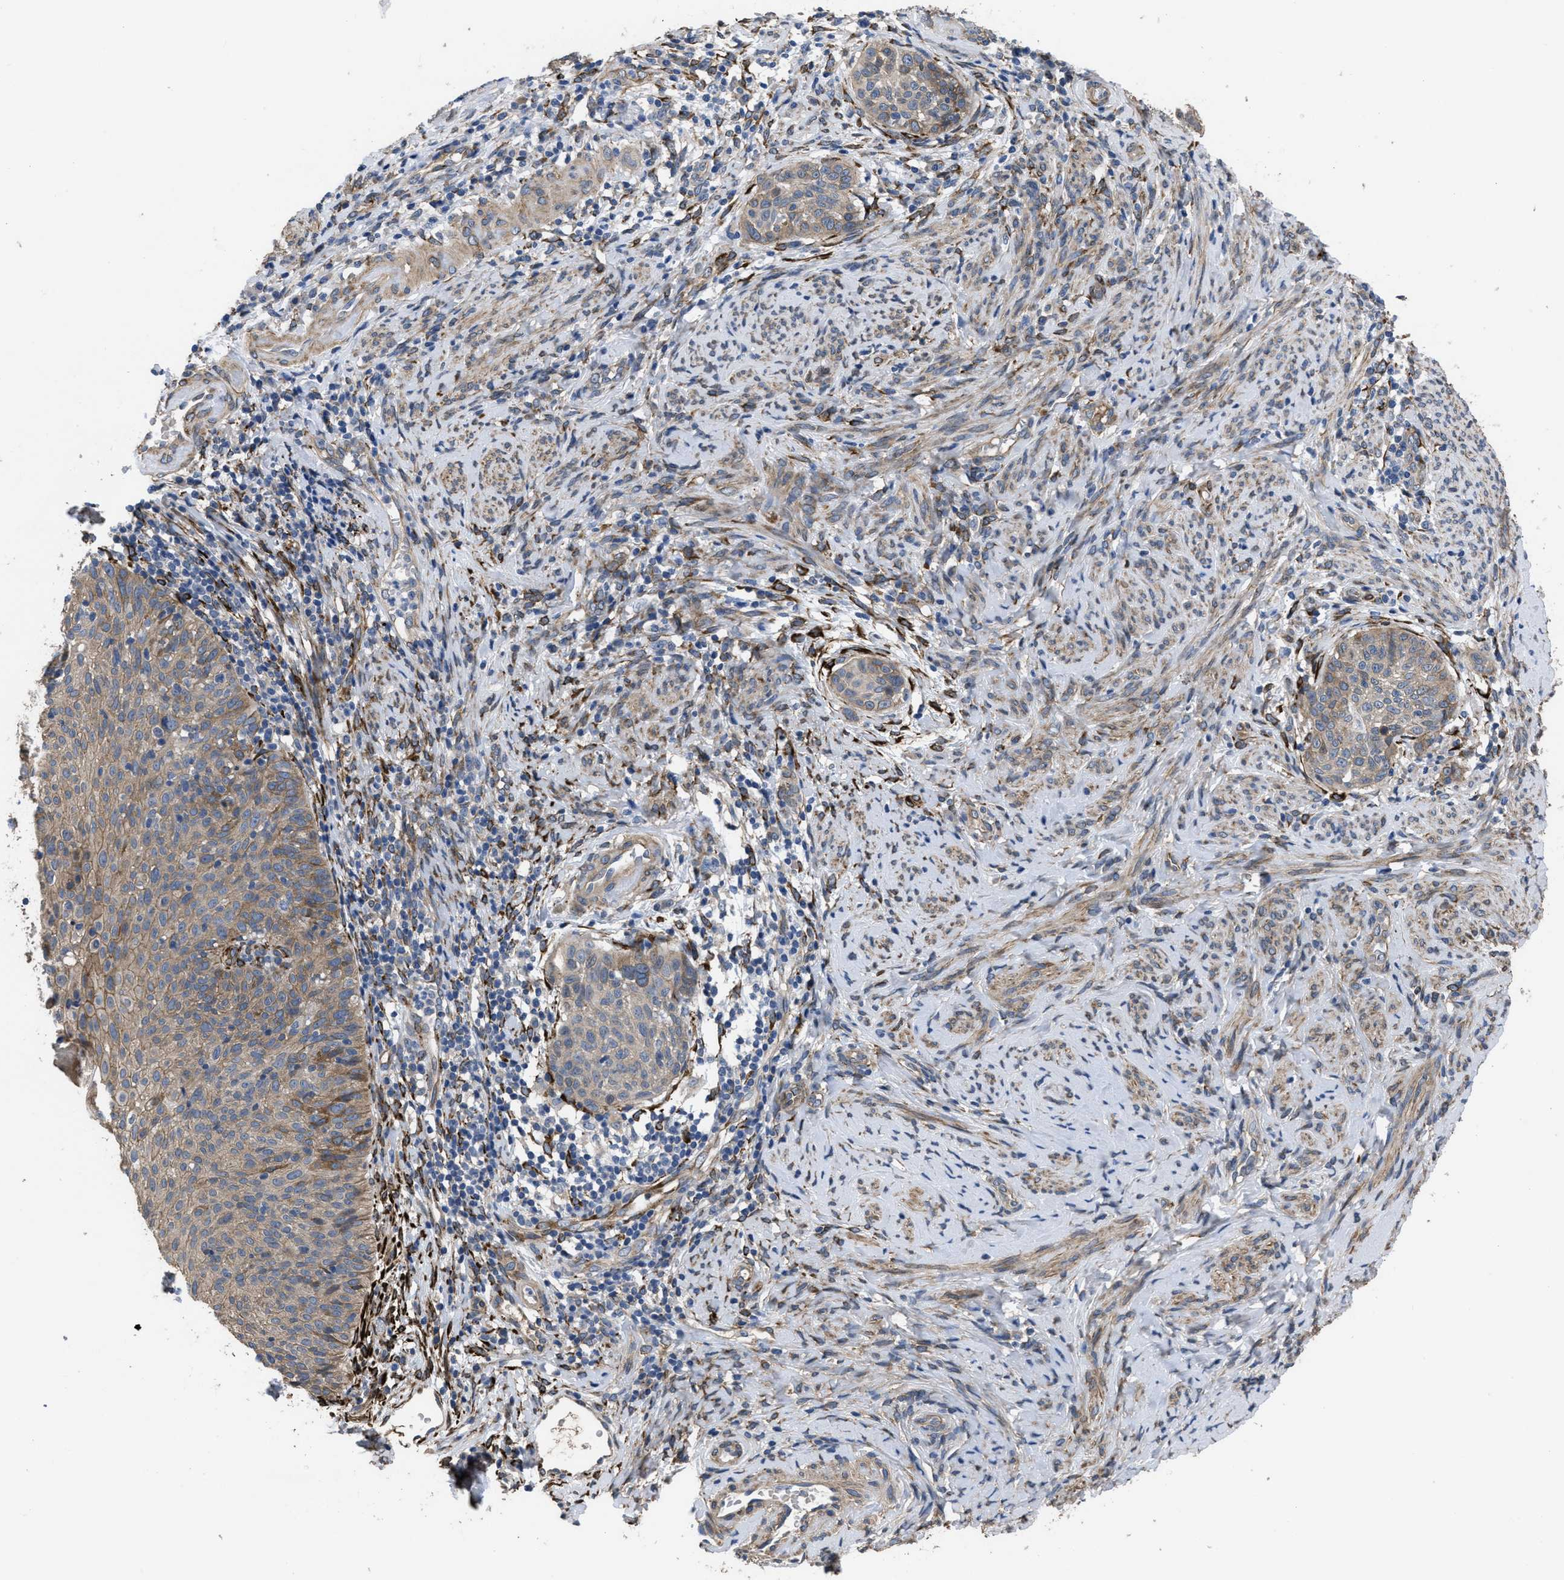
{"staining": {"intensity": "weak", "quantity": "25%-75%", "location": "cytoplasmic/membranous"}, "tissue": "cervical cancer", "cell_type": "Tumor cells", "image_type": "cancer", "snomed": [{"axis": "morphology", "description": "Squamous cell carcinoma, NOS"}, {"axis": "topography", "description": "Cervix"}], "caption": "Cervical cancer (squamous cell carcinoma) stained with immunohistochemistry demonstrates weak cytoplasmic/membranous positivity in approximately 25%-75% of tumor cells.", "gene": "SQLE", "patient": {"sex": "female", "age": 70}}